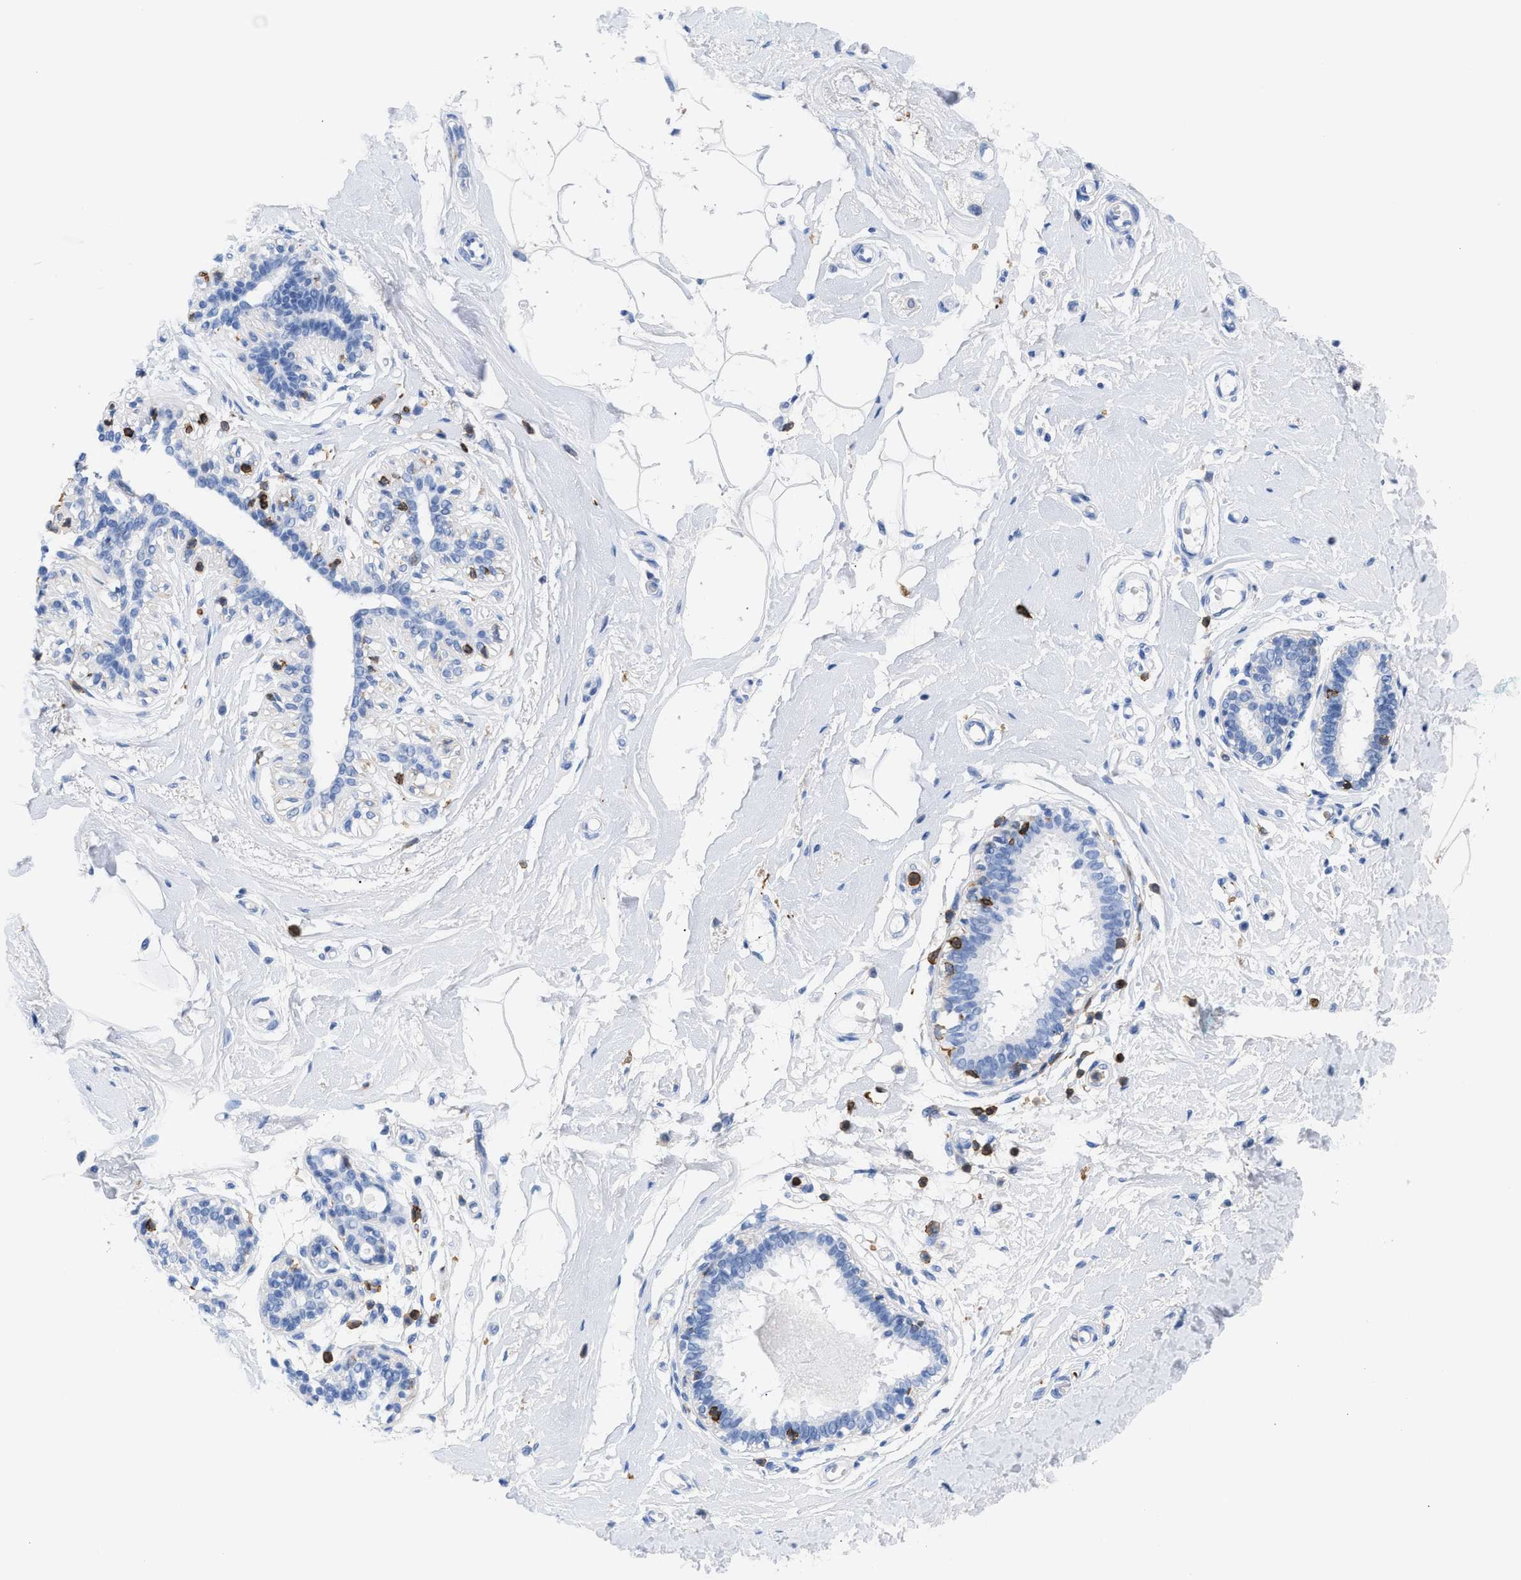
{"staining": {"intensity": "negative", "quantity": "none", "location": "none"}, "tissue": "breast", "cell_type": "Adipocytes", "image_type": "normal", "snomed": [{"axis": "morphology", "description": "Normal tissue, NOS"}, {"axis": "morphology", "description": "Lobular carcinoma"}, {"axis": "topography", "description": "Breast"}], "caption": "Immunohistochemistry photomicrograph of benign breast: breast stained with DAB shows no significant protein positivity in adipocytes.", "gene": "LCP1", "patient": {"sex": "female", "age": 59}}